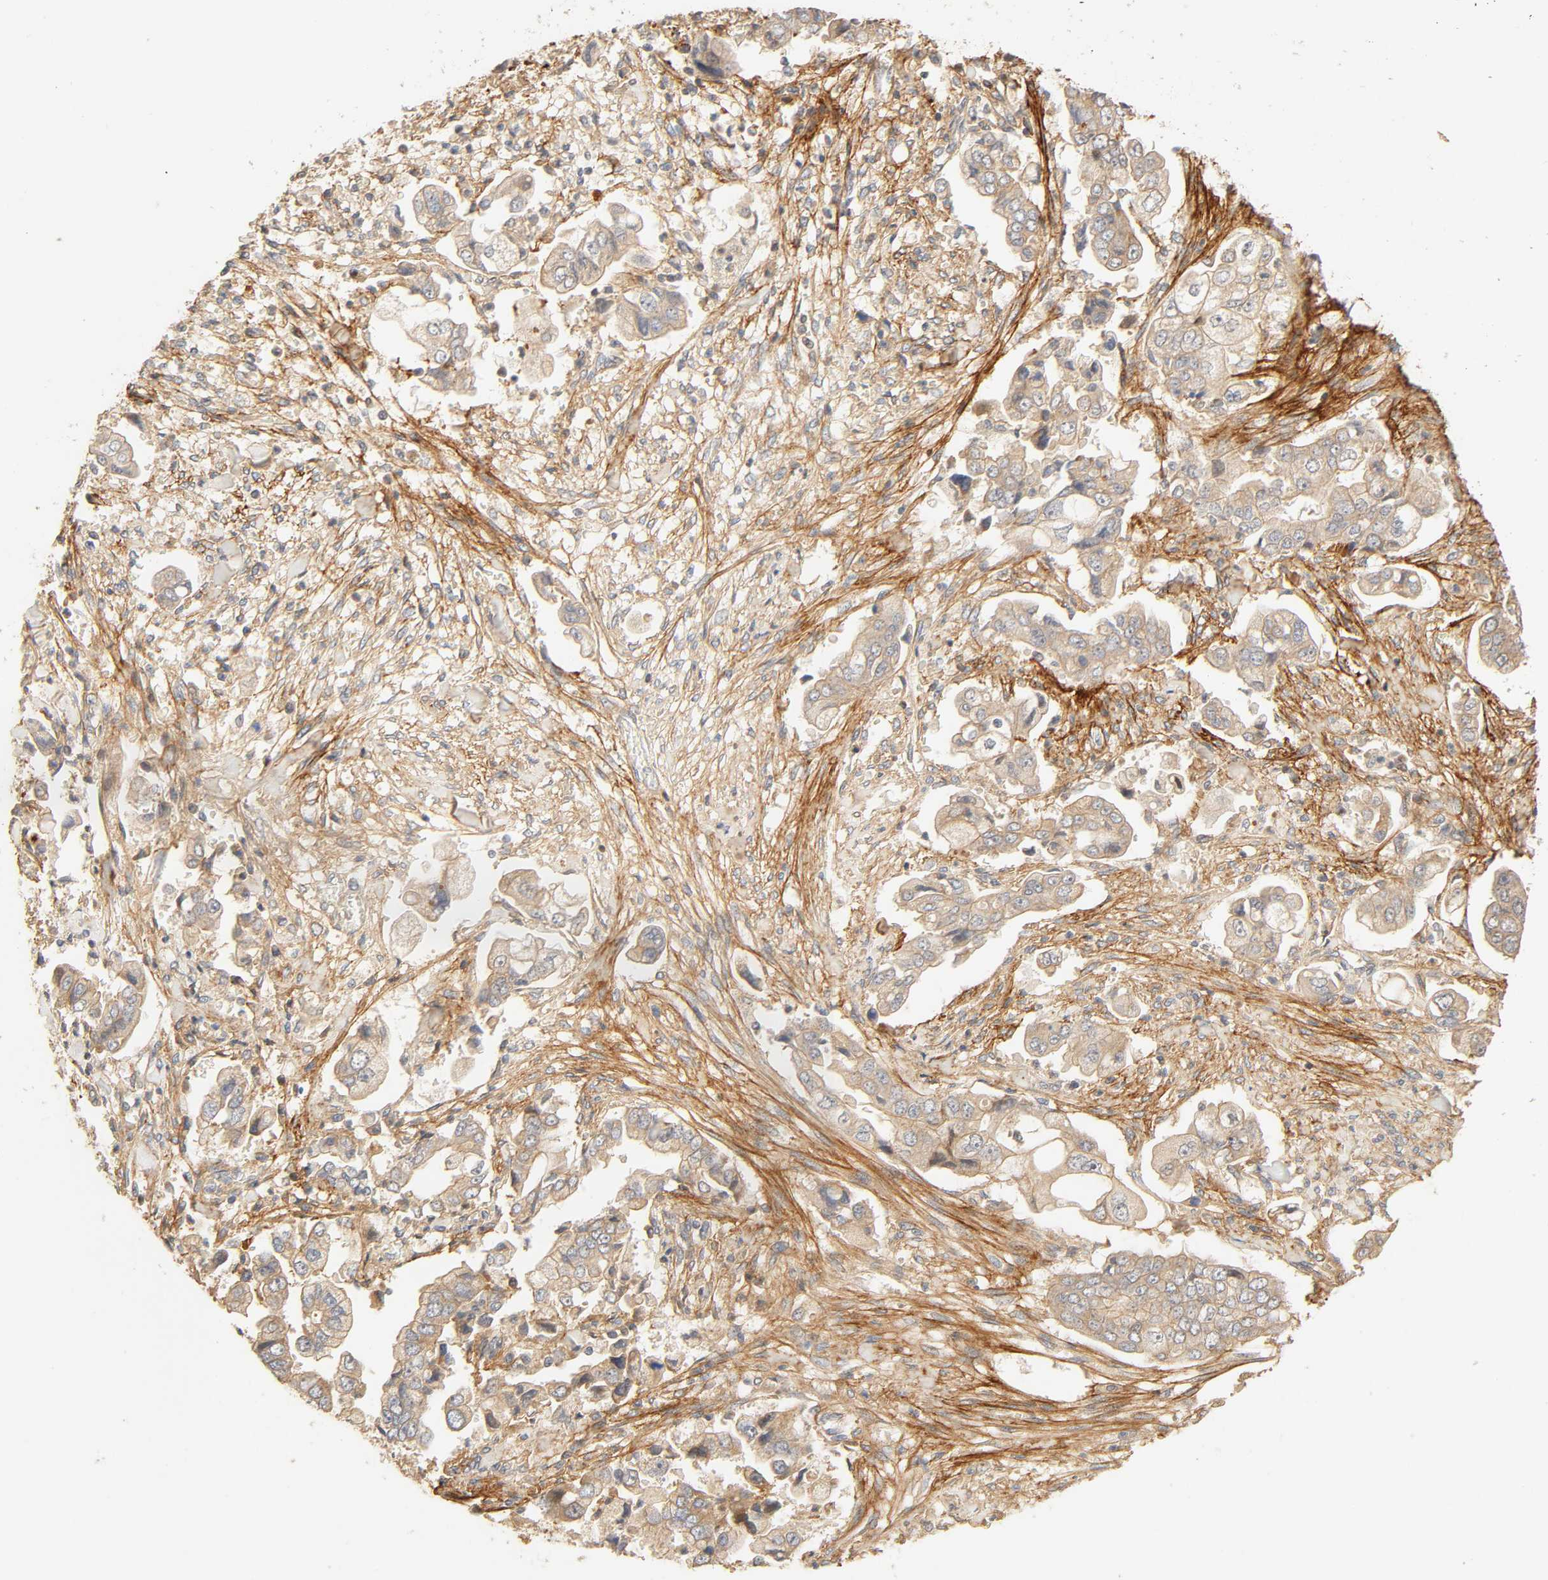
{"staining": {"intensity": "moderate", "quantity": ">75%", "location": "cytoplasmic/membranous"}, "tissue": "stomach cancer", "cell_type": "Tumor cells", "image_type": "cancer", "snomed": [{"axis": "morphology", "description": "Adenocarcinoma, NOS"}, {"axis": "topography", "description": "Stomach"}], "caption": "Adenocarcinoma (stomach) was stained to show a protein in brown. There is medium levels of moderate cytoplasmic/membranous positivity in approximately >75% of tumor cells.", "gene": "CACNA1G", "patient": {"sex": "male", "age": 62}}